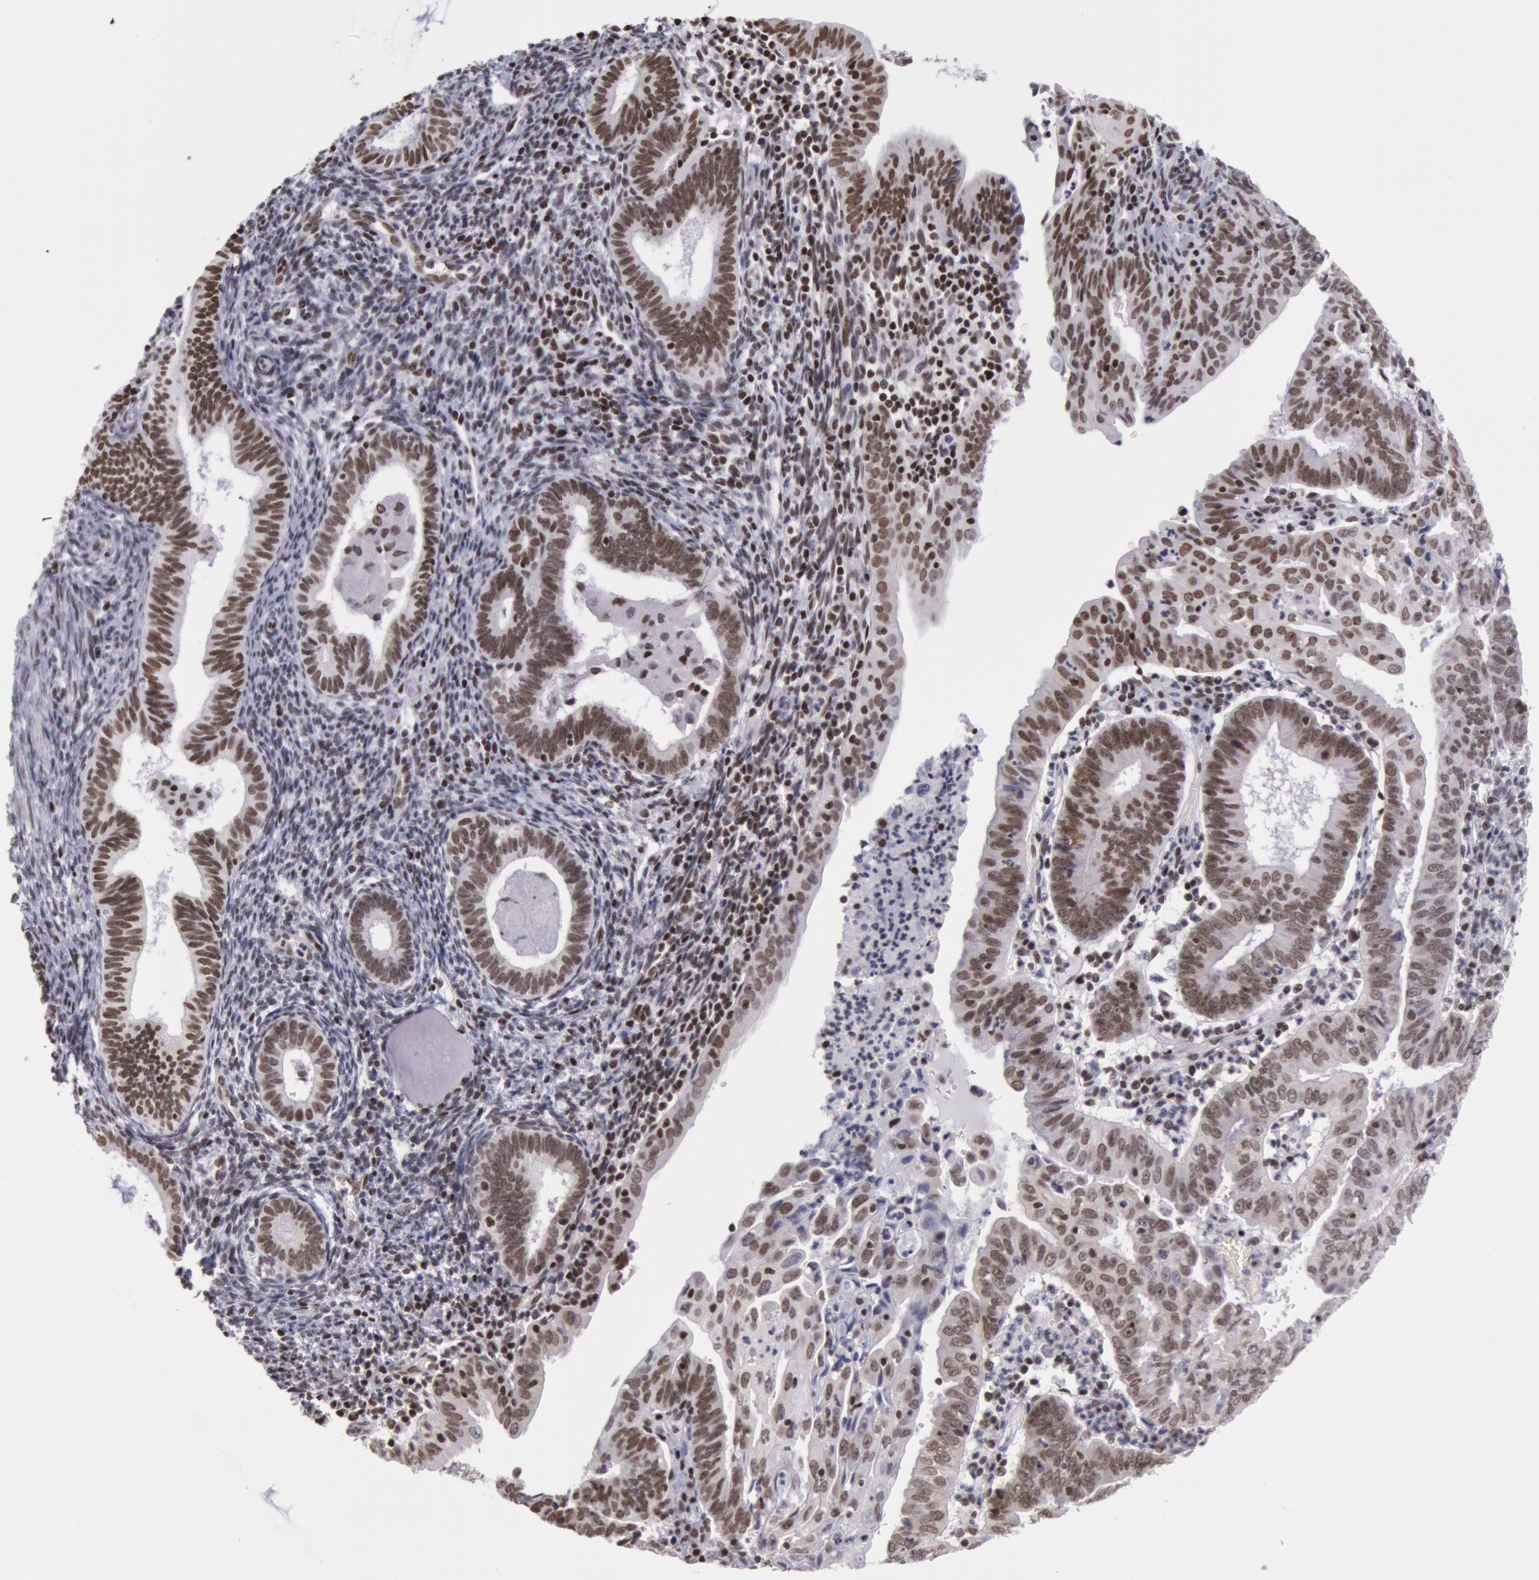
{"staining": {"intensity": "strong", "quantity": ">75%", "location": "nuclear"}, "tissue": "endometrial cancer", "cell_type": "Tumor cells", "image_type": "cancer", "snomed": [{"axis": "morphology", "description": "Adenocarcinoma, NOS"}, {"axis": "topography", "description": "Endometrium"}], "caption": "A micrograph of human adenocarcinoma (endometrial) stained for a protein exhibits strong nuclear brown staining in tumor cells.", "gene": "NKAP", "patient": {"sex": "female", "age": 60}}